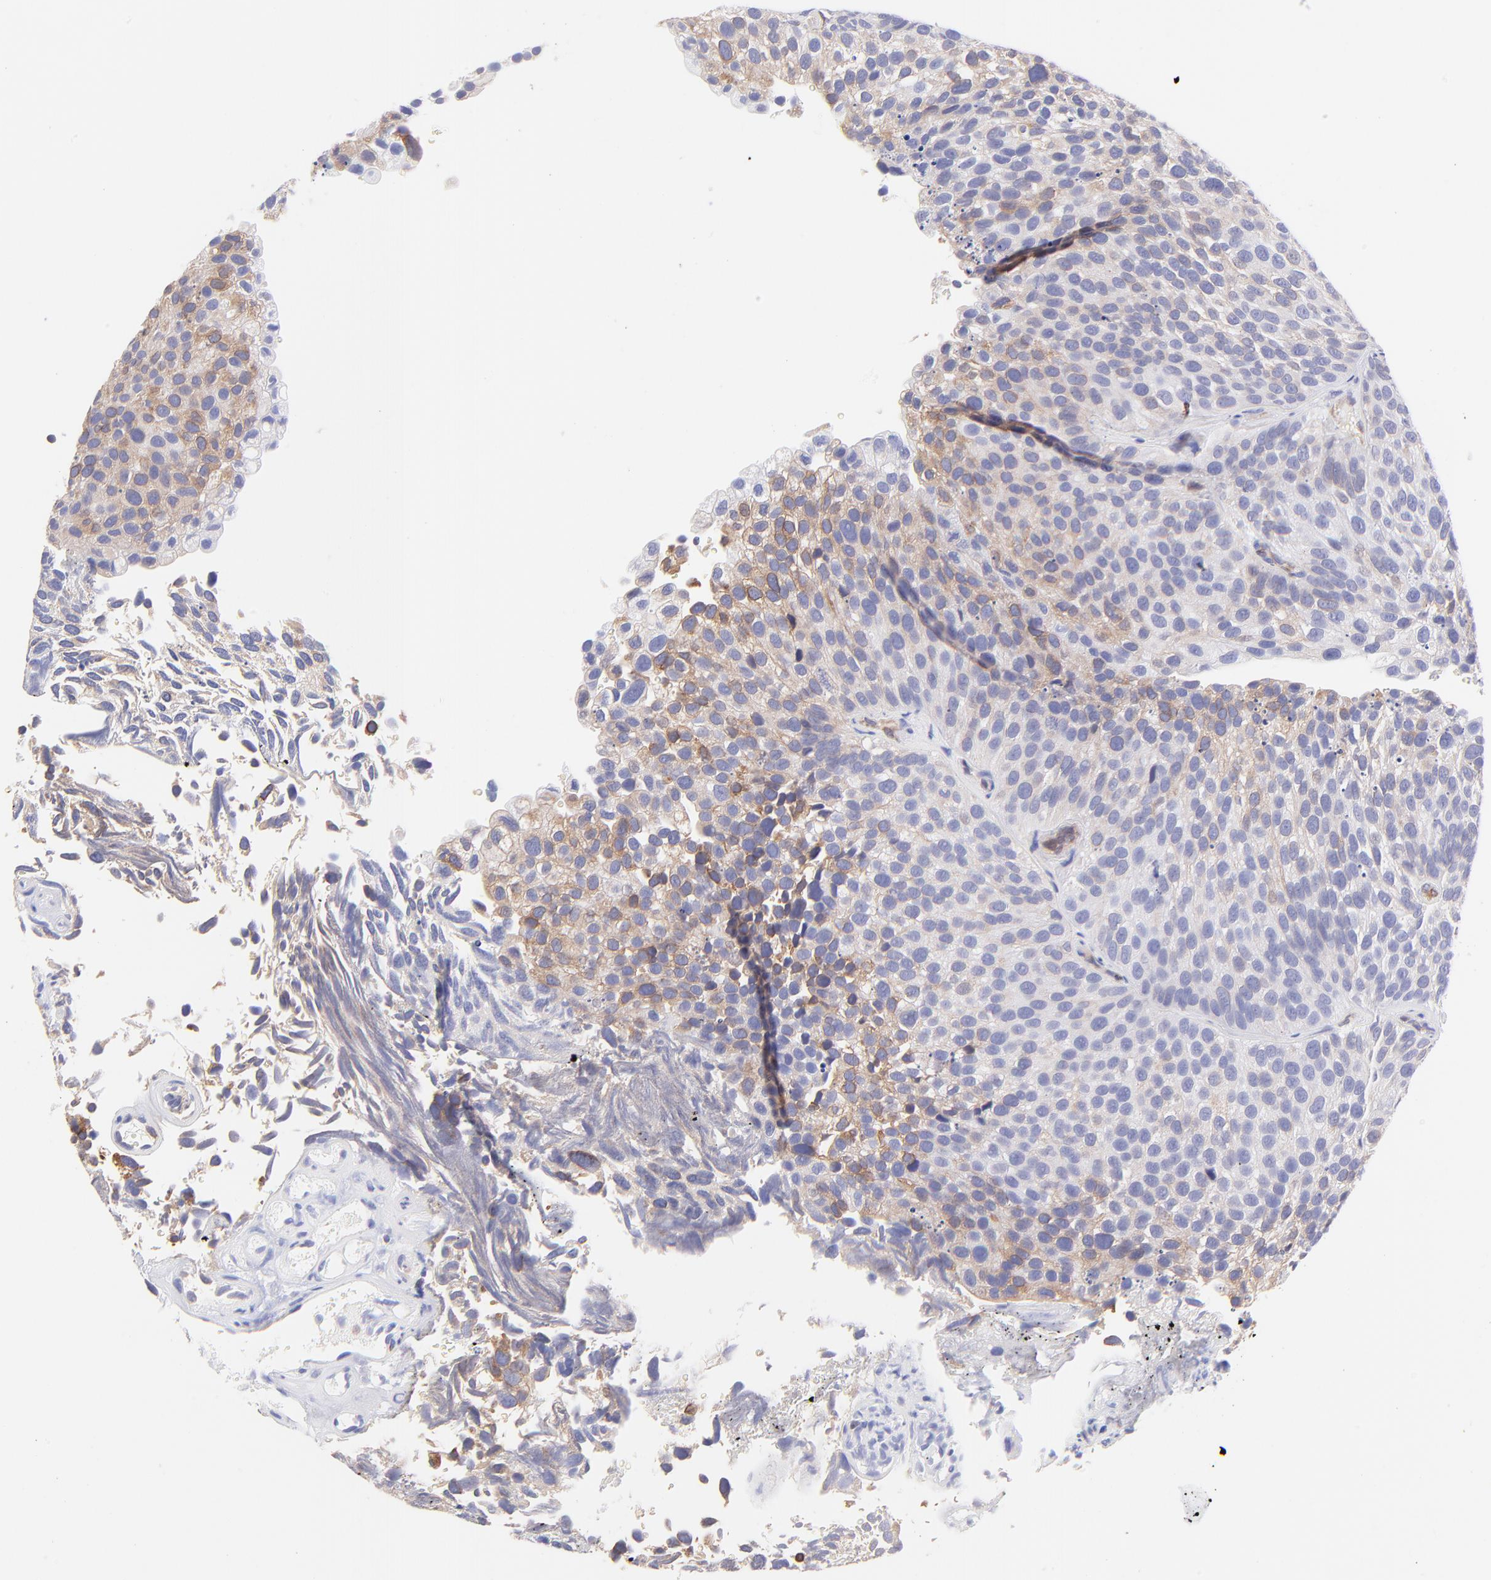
{"staining": {"intensity": "moderate", "quantity": "25%-75%", "location": "cytoplasmic/membranous"}, "tissue": "urothelial cancer", "cell_type": "Tumor cells", "image_type": "cancer", "snomed": [{"axis": "morphology", "description": "Urothelial carcinoma, High grade"}, {"axis": "topography", "description": "Urinary bladder"}], "caption": "Urothelial carcinoma (high-grade) stained with DAB (3,3'-diaminobenzidine) immunohistochemistry (IHC) reveals medium levels of moderate cytoplasmic/membranous positivity in approximately 25%-75% of tumor cells. (Stains: DAB (3,3'-diaminobenzidine) in brown, nuclei in blue, Microscopy: brightfield microscopy at high magnification).", "gene": "IRAG2", "patient": {"sex": "male", "age": 72}}